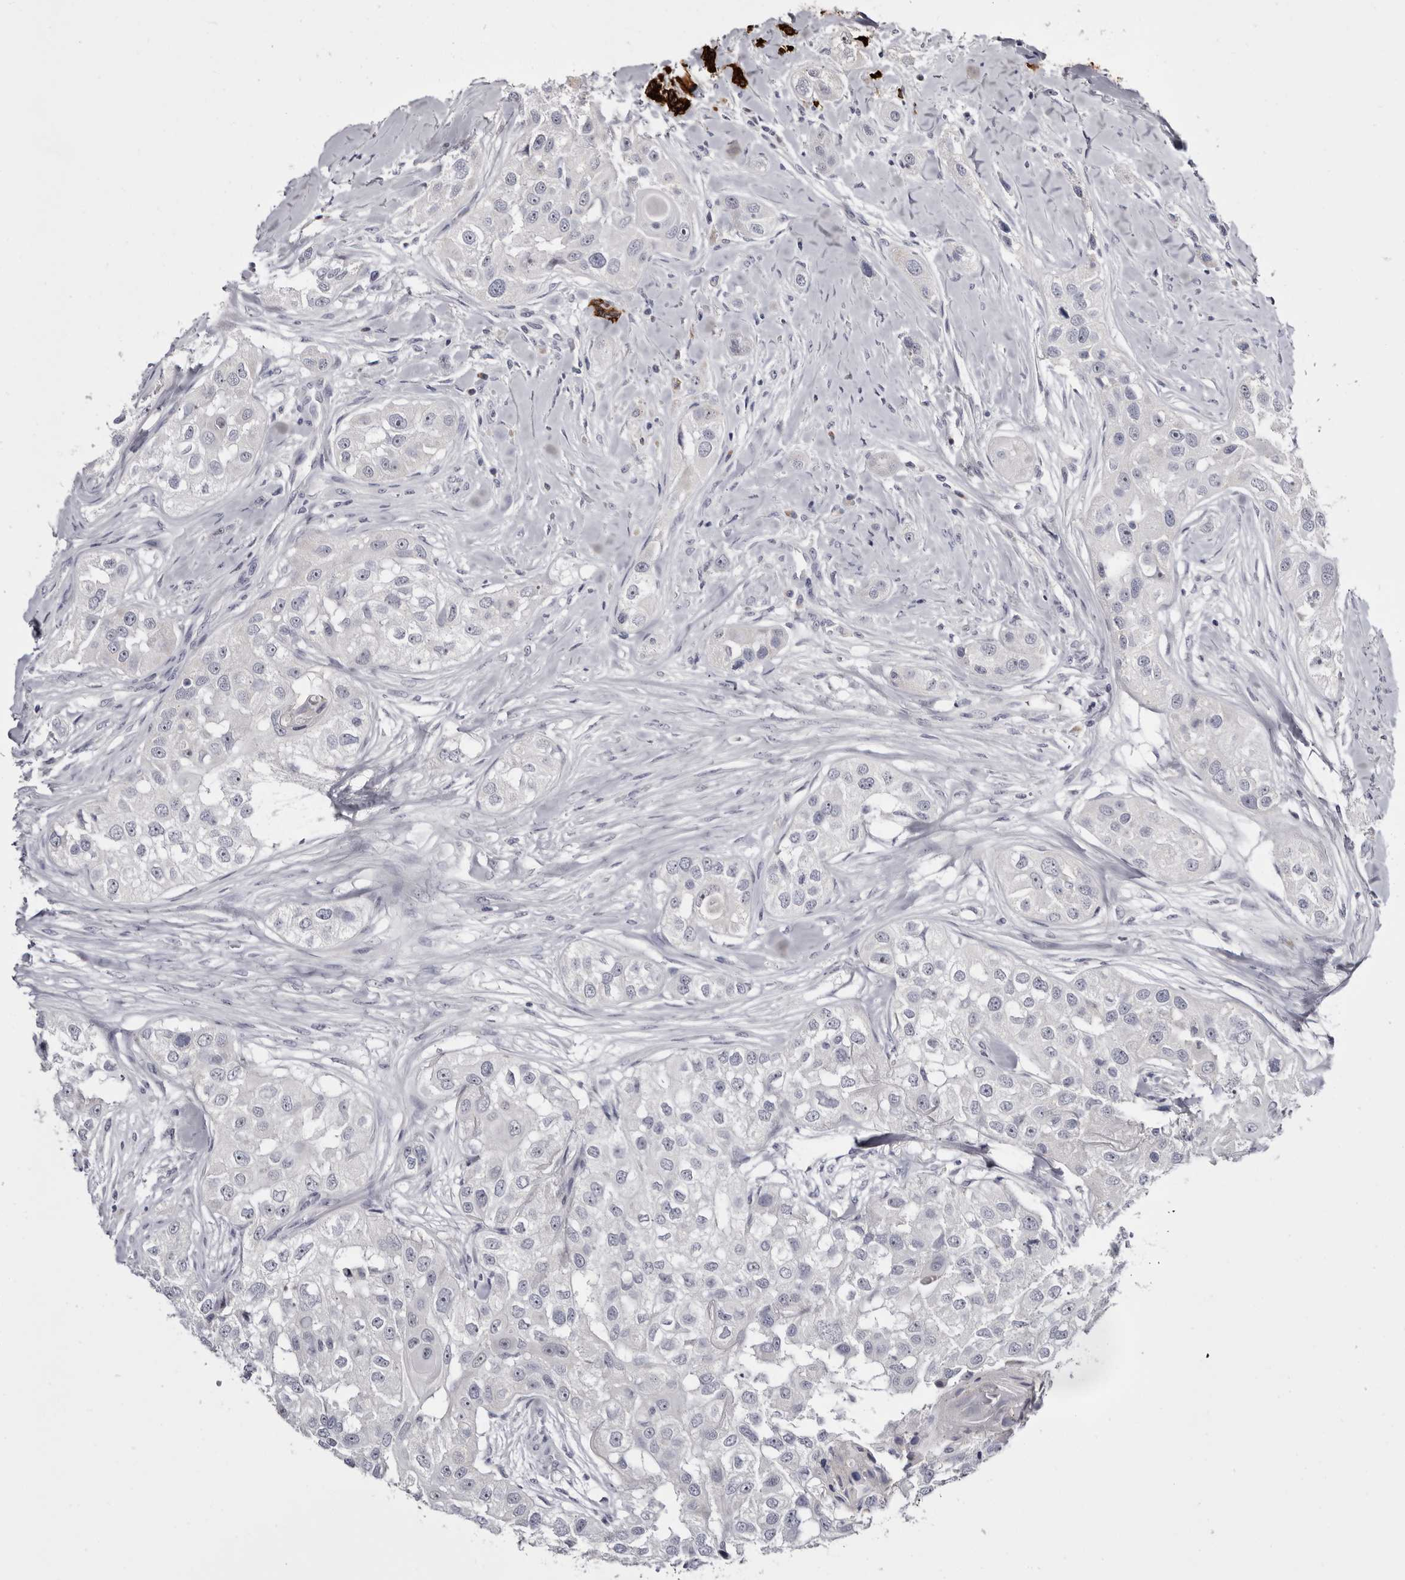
{"staining": {"intensity": "negative", "quantity": "none", "location": "none"}, "tissue": "head and neck cancer", "cell_type": "Tumor cells", "image_type": "cancer", "snomed": [{"axis": "morphology", "description": "Normal tissue, NOS"}, {"axis": "morphology", "description": "Squamous cell carcinoma, NOS"}, {"axis": "topography", "description": "Skeletal muscle"}, {"axis": "topography", "description": "Head-Neck"}], "caption": "Immunohistochemistry (IHC) of human head and neck squamous cell carcinoma shows no expression in tumor cells.", "gene": "CASQ1", "patient": {"sex": "male", "age": 51}}